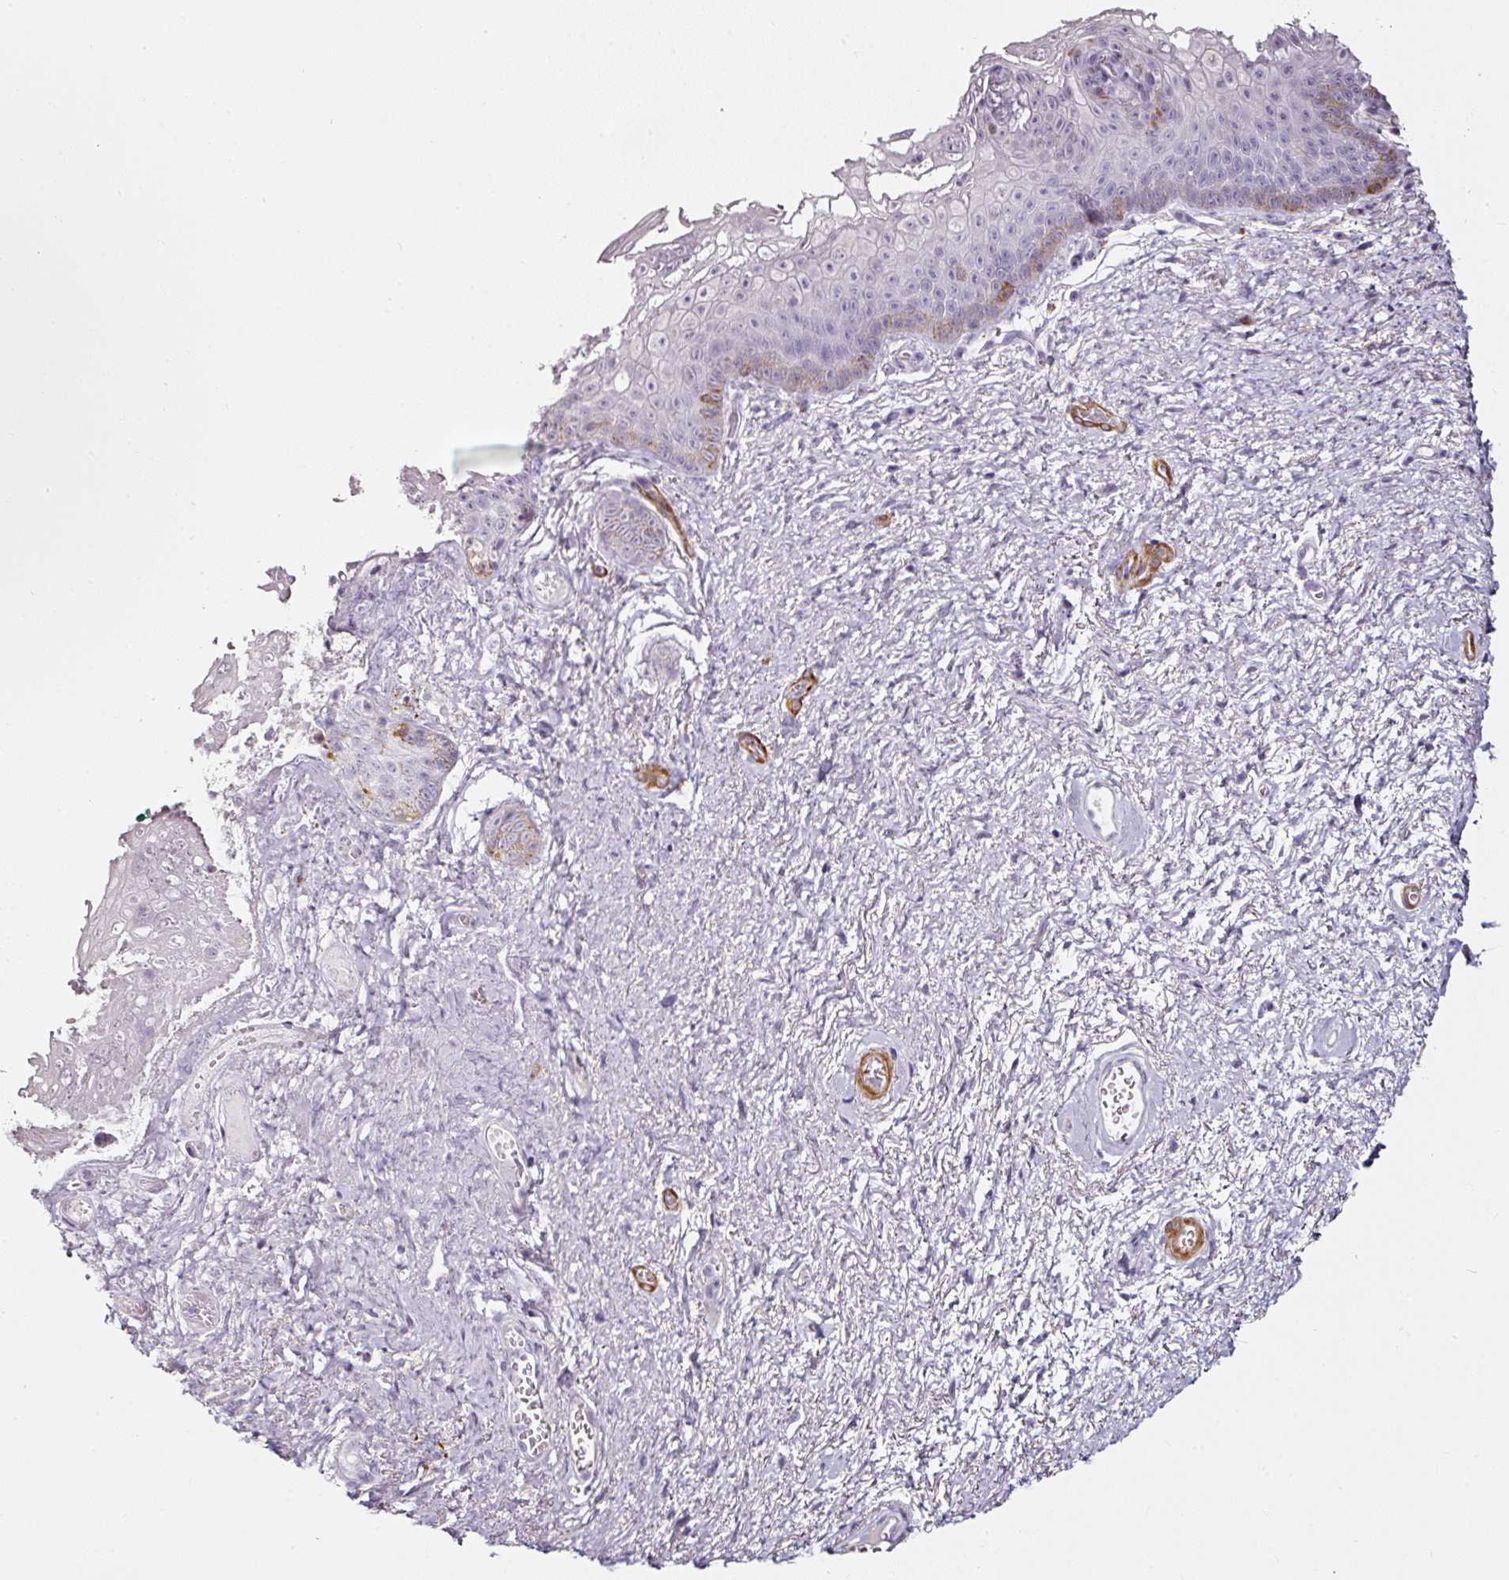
{"staining": {"intensity": "moderate", "quantity": "<25%", "location": "cytoplasmic/membranous"}, "tissue": "vagina", "cell_type": "Squamous epithelial cells", "image_type": "normal", "snomed": [{"axis": "morphology", "description": "Normal tissue, NOS"}, {"axis": "topography", "description": "Vulva"}, {"axis": "topography", "description": "Vagina"}, {"axis": "topography", "description": "Peripheral nerve tissue"}], "caption": "Moderate cytoplasmic/membranous positivity for a protein is seen in approximately <25% of squamous epithelial cells of normal vagina using immunohistochemistry (IHC).", "gene": "CAP2", "patient": {"sex": "female", "age": 66}}